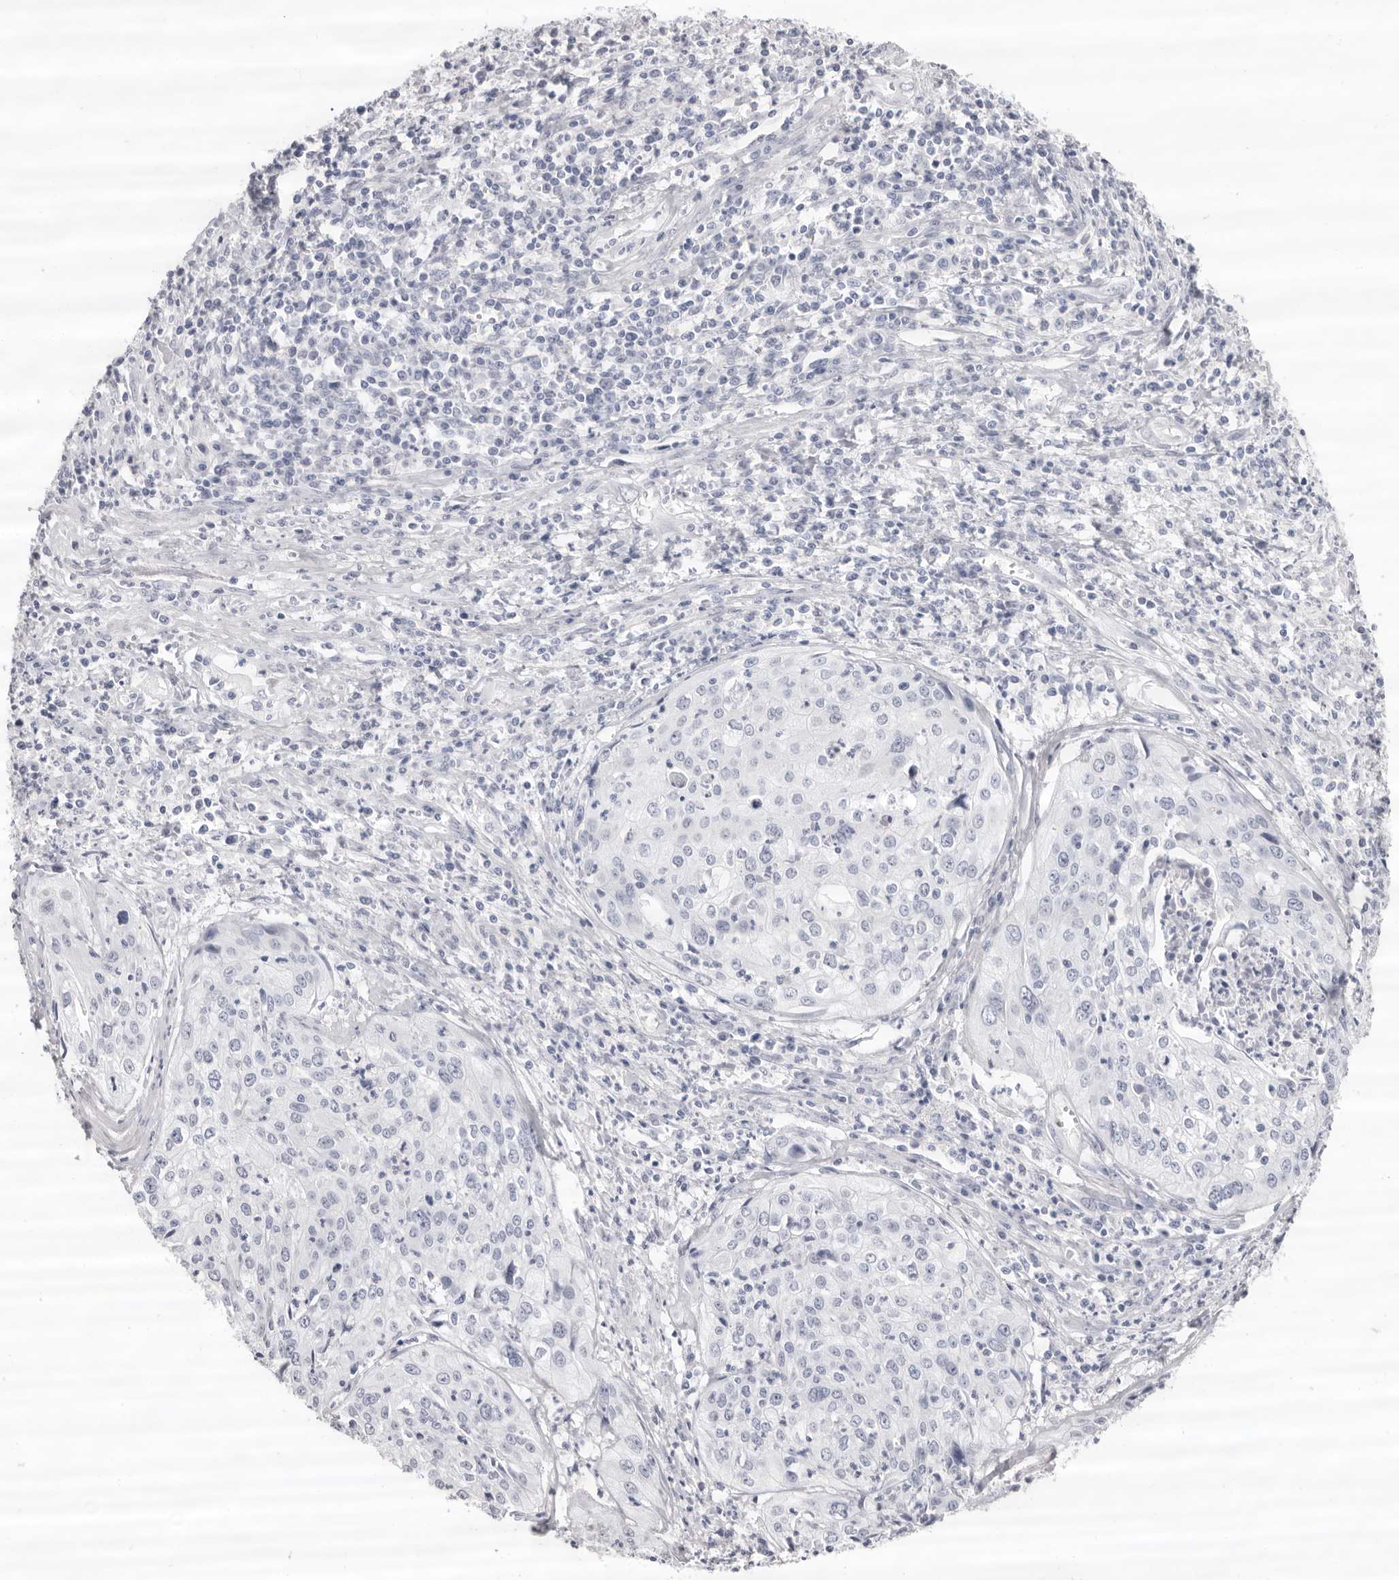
{"staining": {"intensity": "negative", "quantity": "none", "location": "none"}, "tissue": "cervical cancer", "cell_type": "Tumor cells", "image_type": "cancer", "snomed": [{"axis": "morphology", "description": "Squamous cell carcinoma, NOS"}, {"axis": "topography", "description": "Cervix"}], "caption": "IHC image of squamous cell carcinoma (cervical) stained for a protein (brown), which reveals no positivity in tumor cells.", "gene": "LPO", "patient": {"sex": "female", "age": 31}}